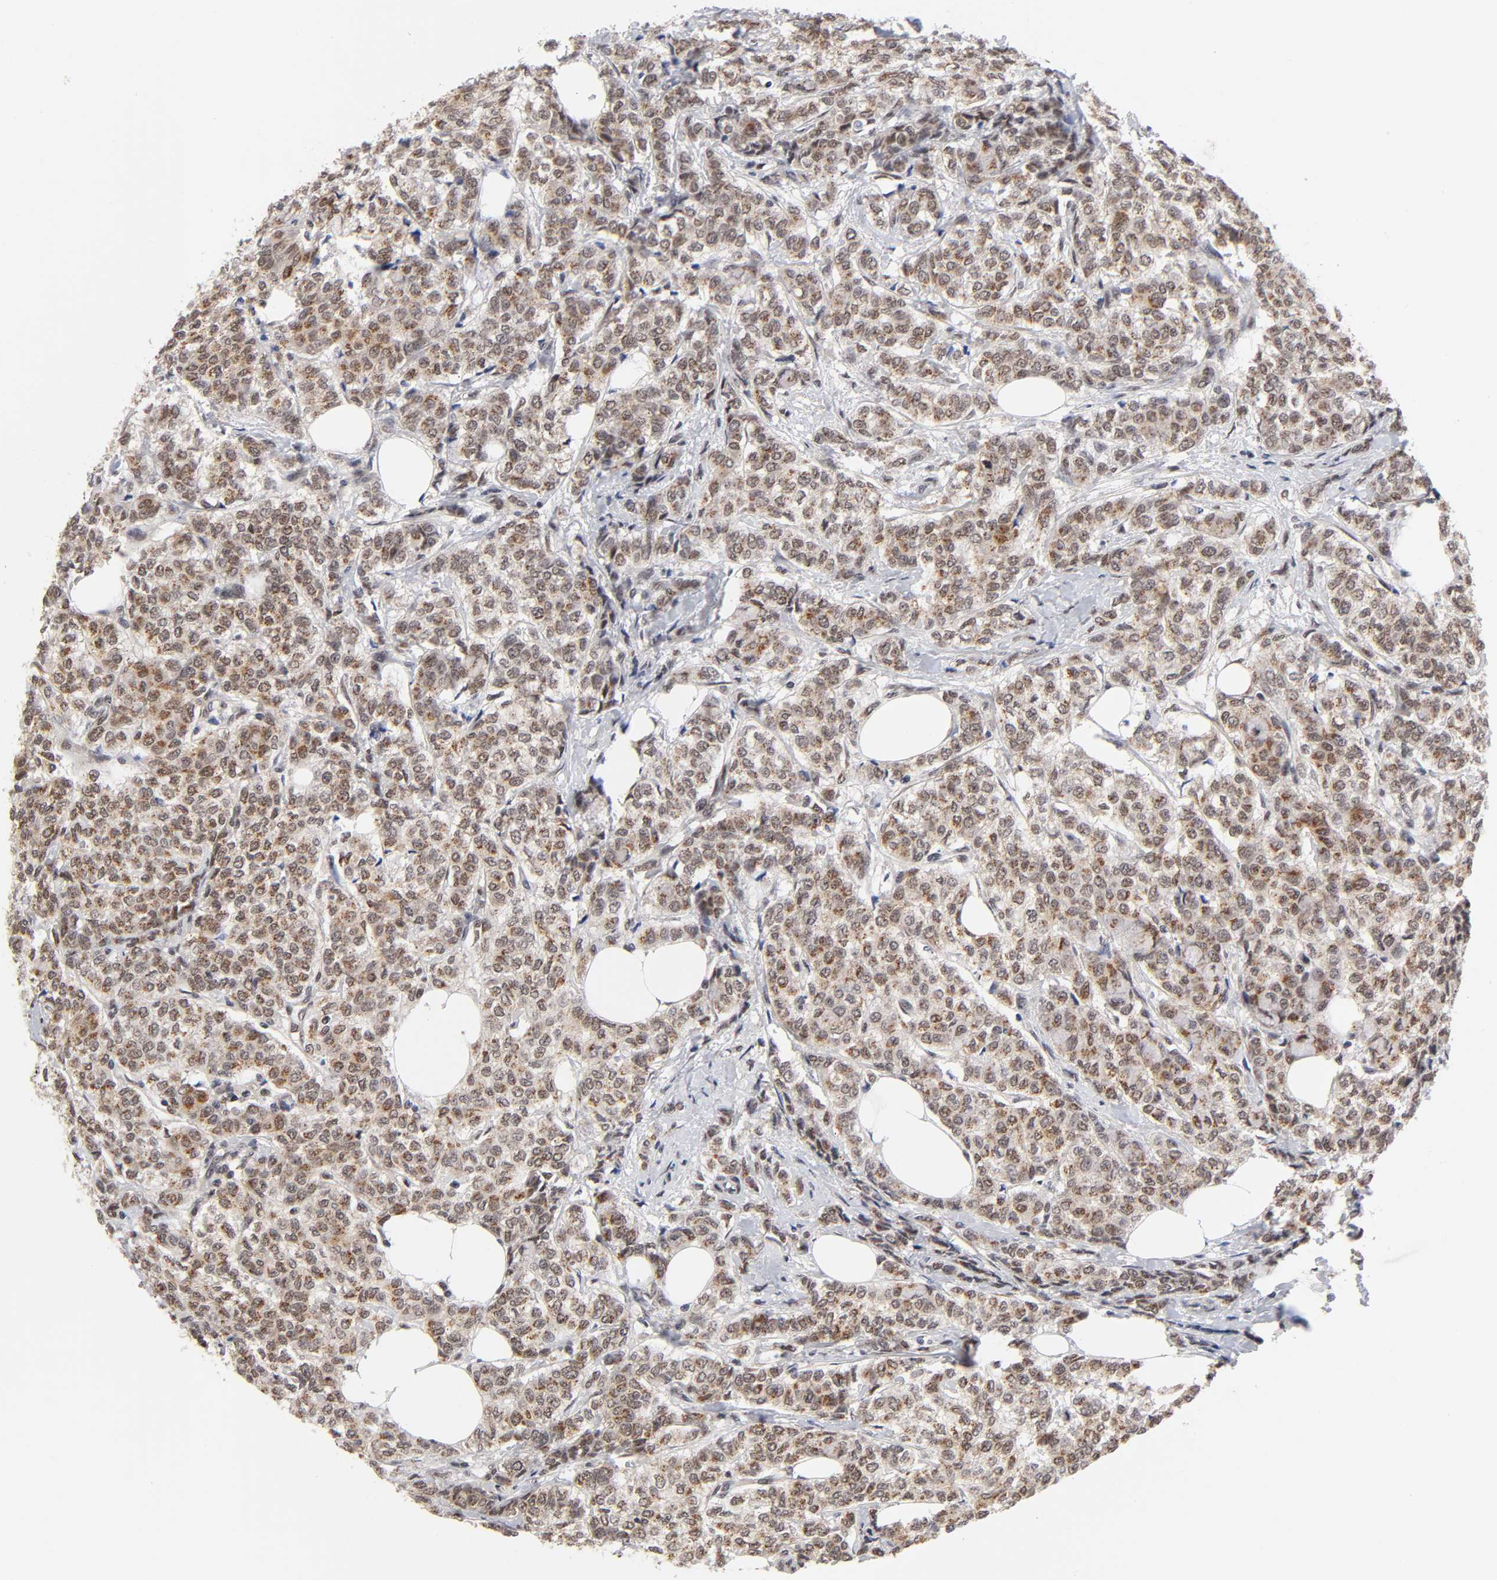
{"staining": {"intensity": "moderate", "quantity": ">75%", "location": "cytoplasmic/membranous,nuclear"}, "tissue": "breast cancer", "cell_type": "Tumor cells", "image_type": "cancer", "snomed": [{"axis": "morphology", "description": "Lobular carcinoma"}, {"axis": "topography", "description": "Breast"}], "caption": "Approximately >75% of tumor cells in human breast cancer (lobular carcinoma) demonstrate moderate cytoplasmic/membranous and nuclear protein positivity as visualized by brown immunohistochemical staining.", "gene": "EP300", "patient": {"sex": "female", "age": 60}}